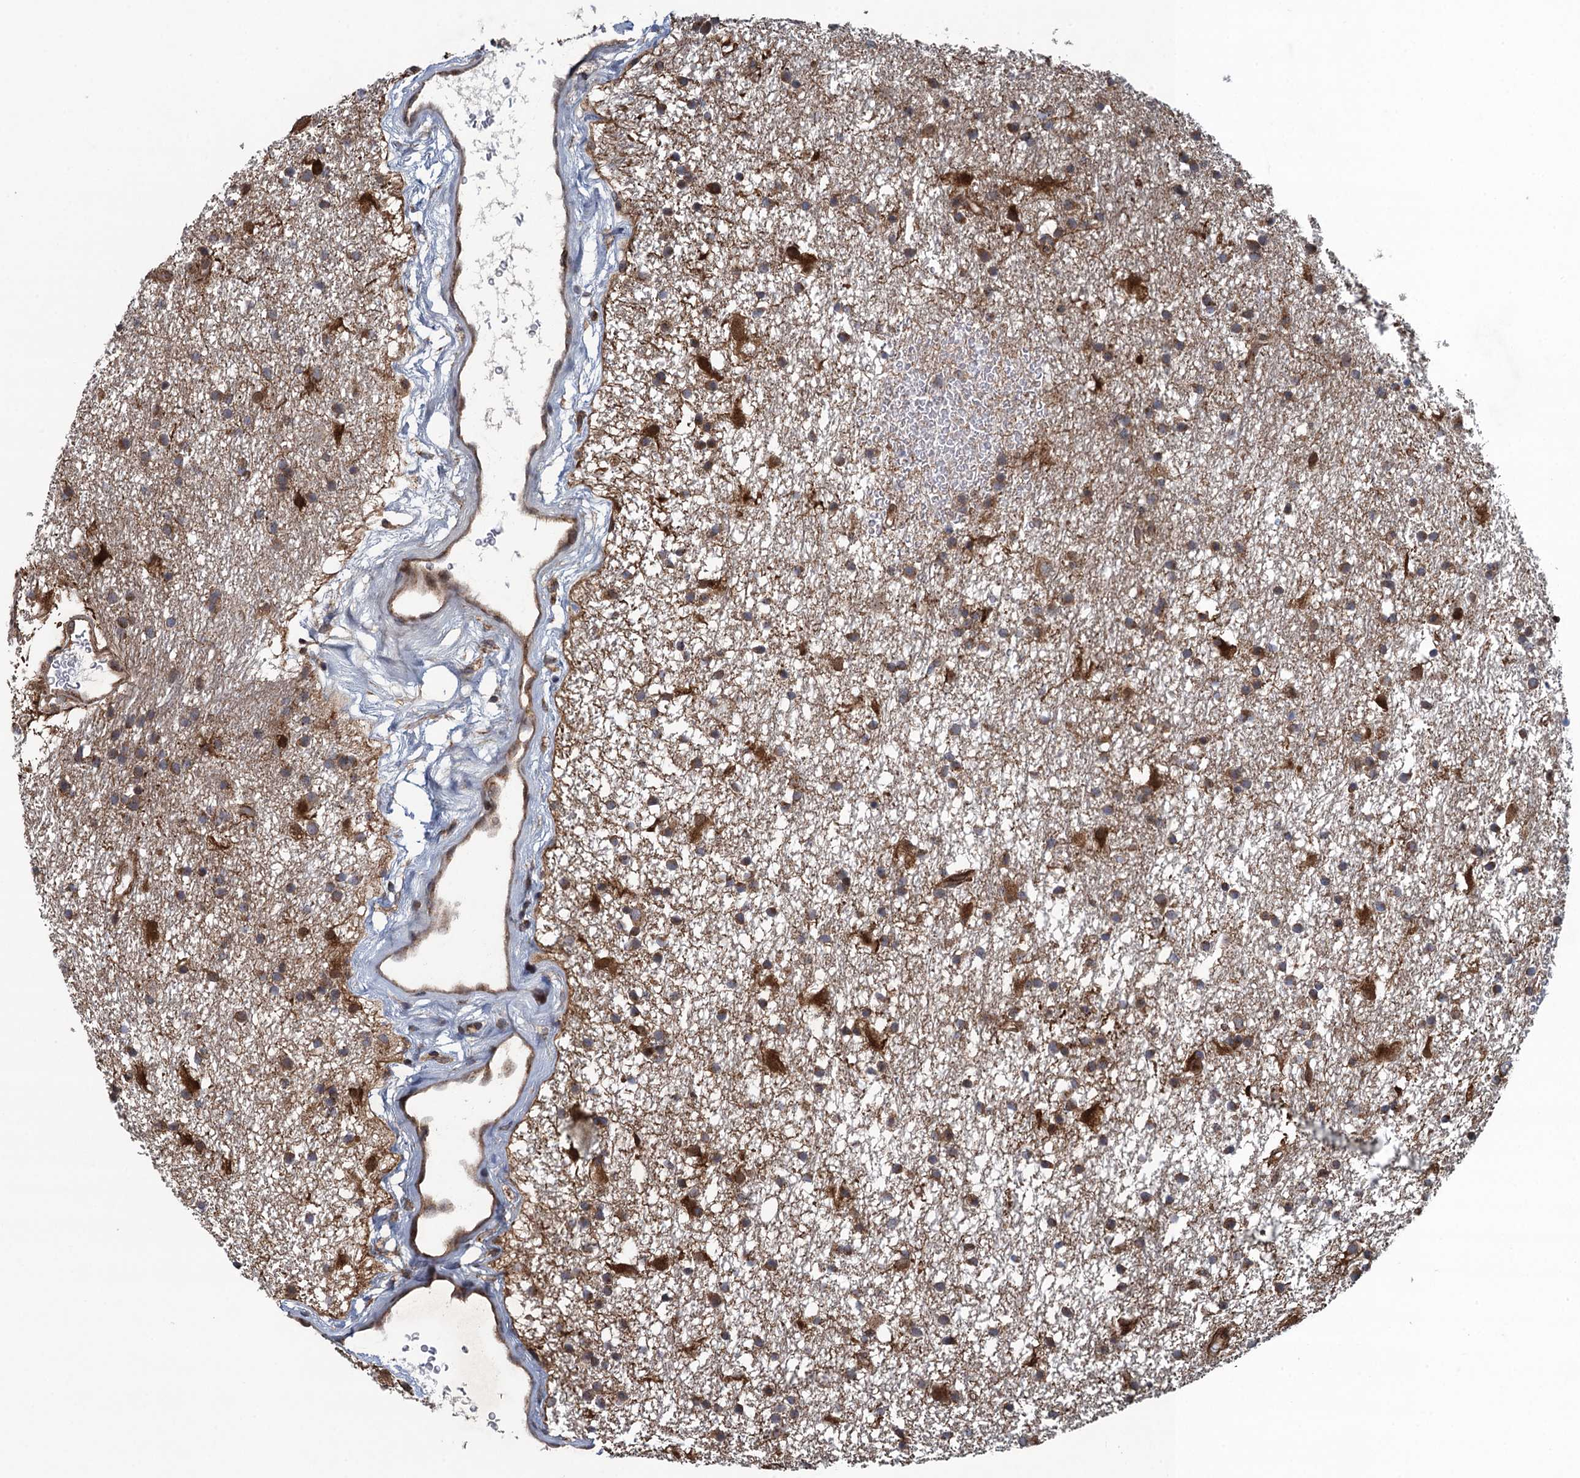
{"staining": {"intensity": "moderate", "quantity": ">75%", "location": "cytoplasmic/membranous"}, "tissue": "glioma", "cell_type": "Tumor cells", "image_type": "cancer", "snomed": [{"axis": "morphology", "description": "Glioma, malignant, High grade"}, {"axis": "topography", "description": "Brain"}], "caption": "A brown stain shows moderate cytoplasmic/membranous staining of a protein in glioma tumor cells.", "gene": "CNTN5", "patient": {"sex": "male", "age": 77}}